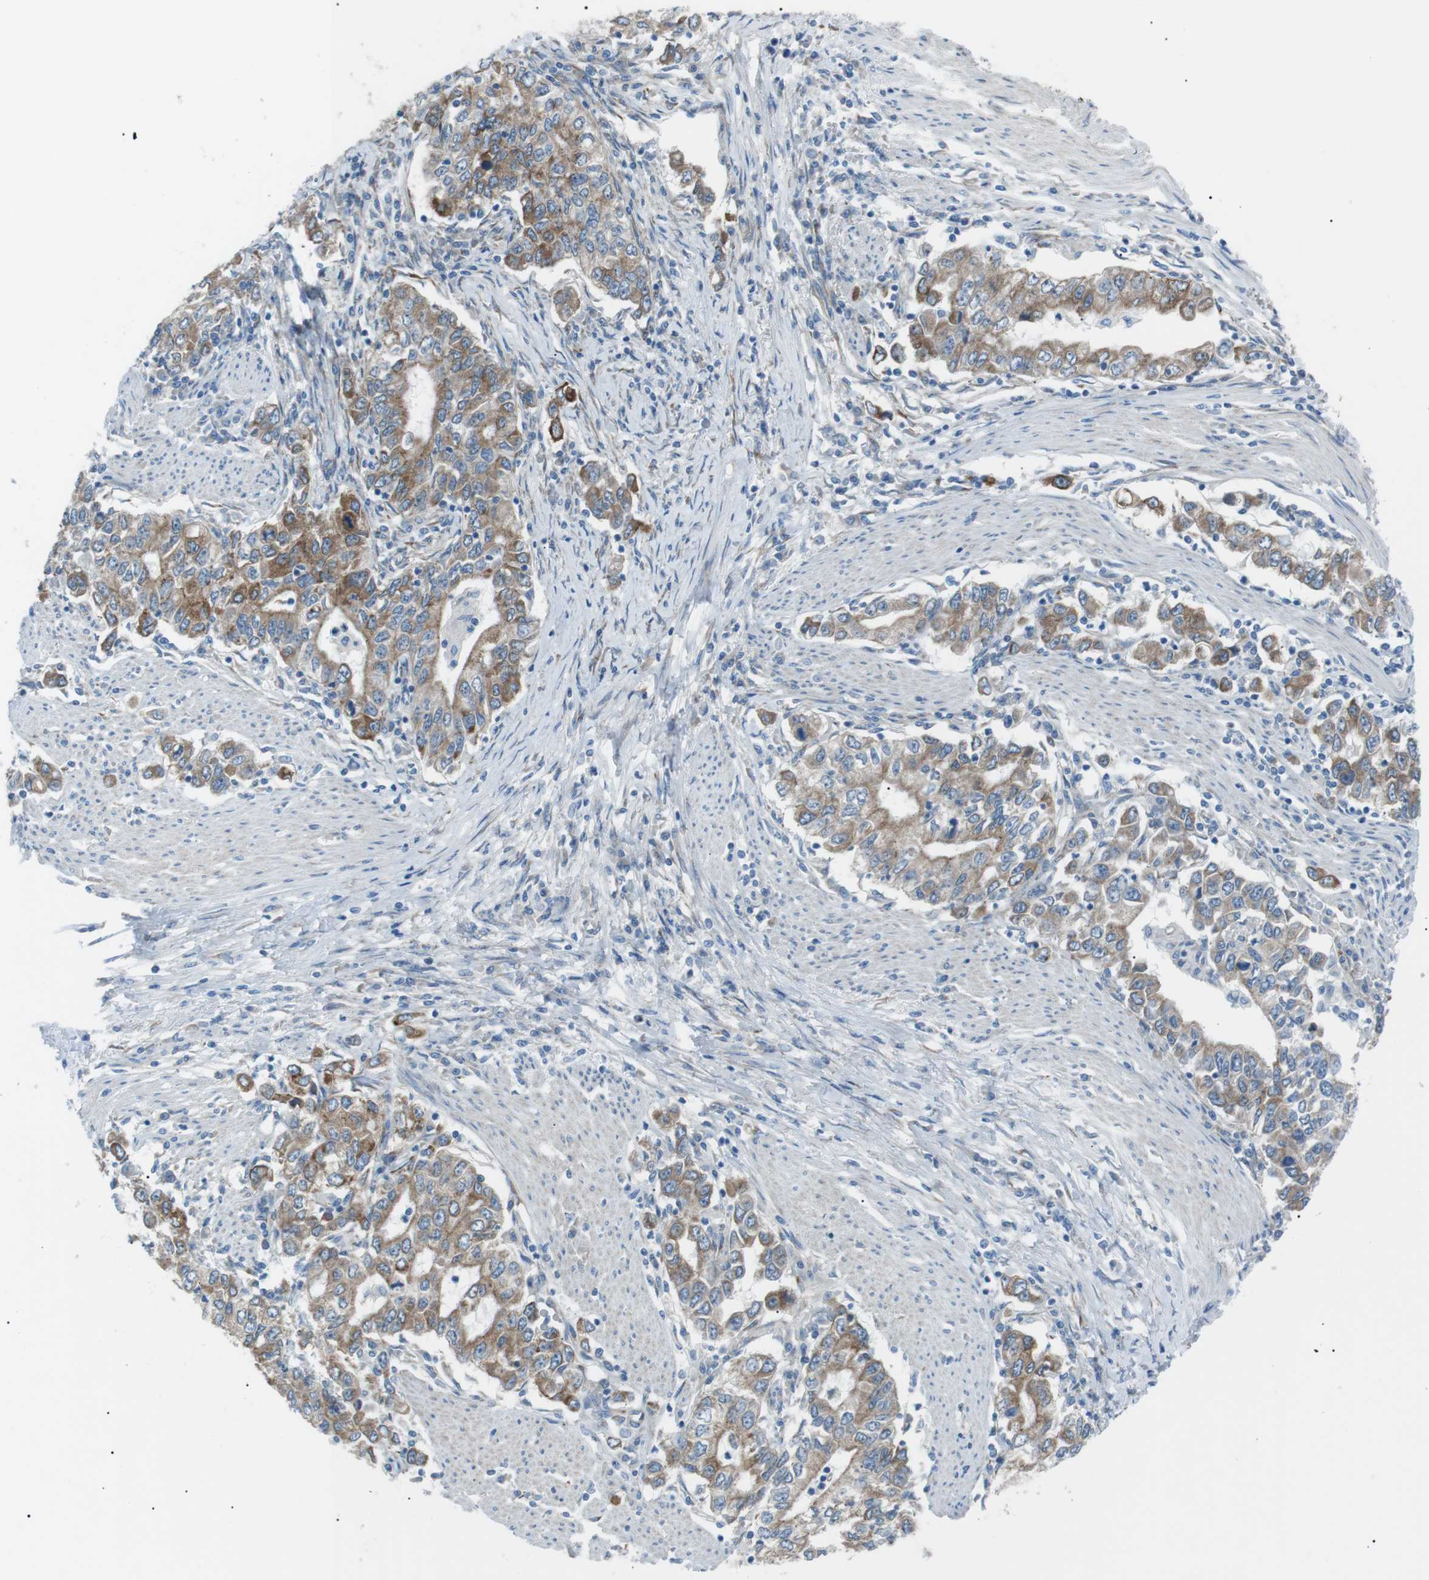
{"staining": {"intensity": "moderate", "quantity": ">75%", "location": "cytoplasmic/membranous"}, "tissue": "stomach cancer", "cell_type": "Tumor cells", "image_type": "cancer", "snomed": [{"axis": "morphology", "description": "Adenocarcinoma, NOS"}, {"axis": "topography", "description": "Stomach, lower"}], "caption": "Protein expression analysis of human adenocarcinoma (stomach) reveals moderate cytoplasmic/membranous positivity in approximately >75% of tumor cells.", "gene": "MTARC2", "patient": {"sex": "female", "age": 72}}